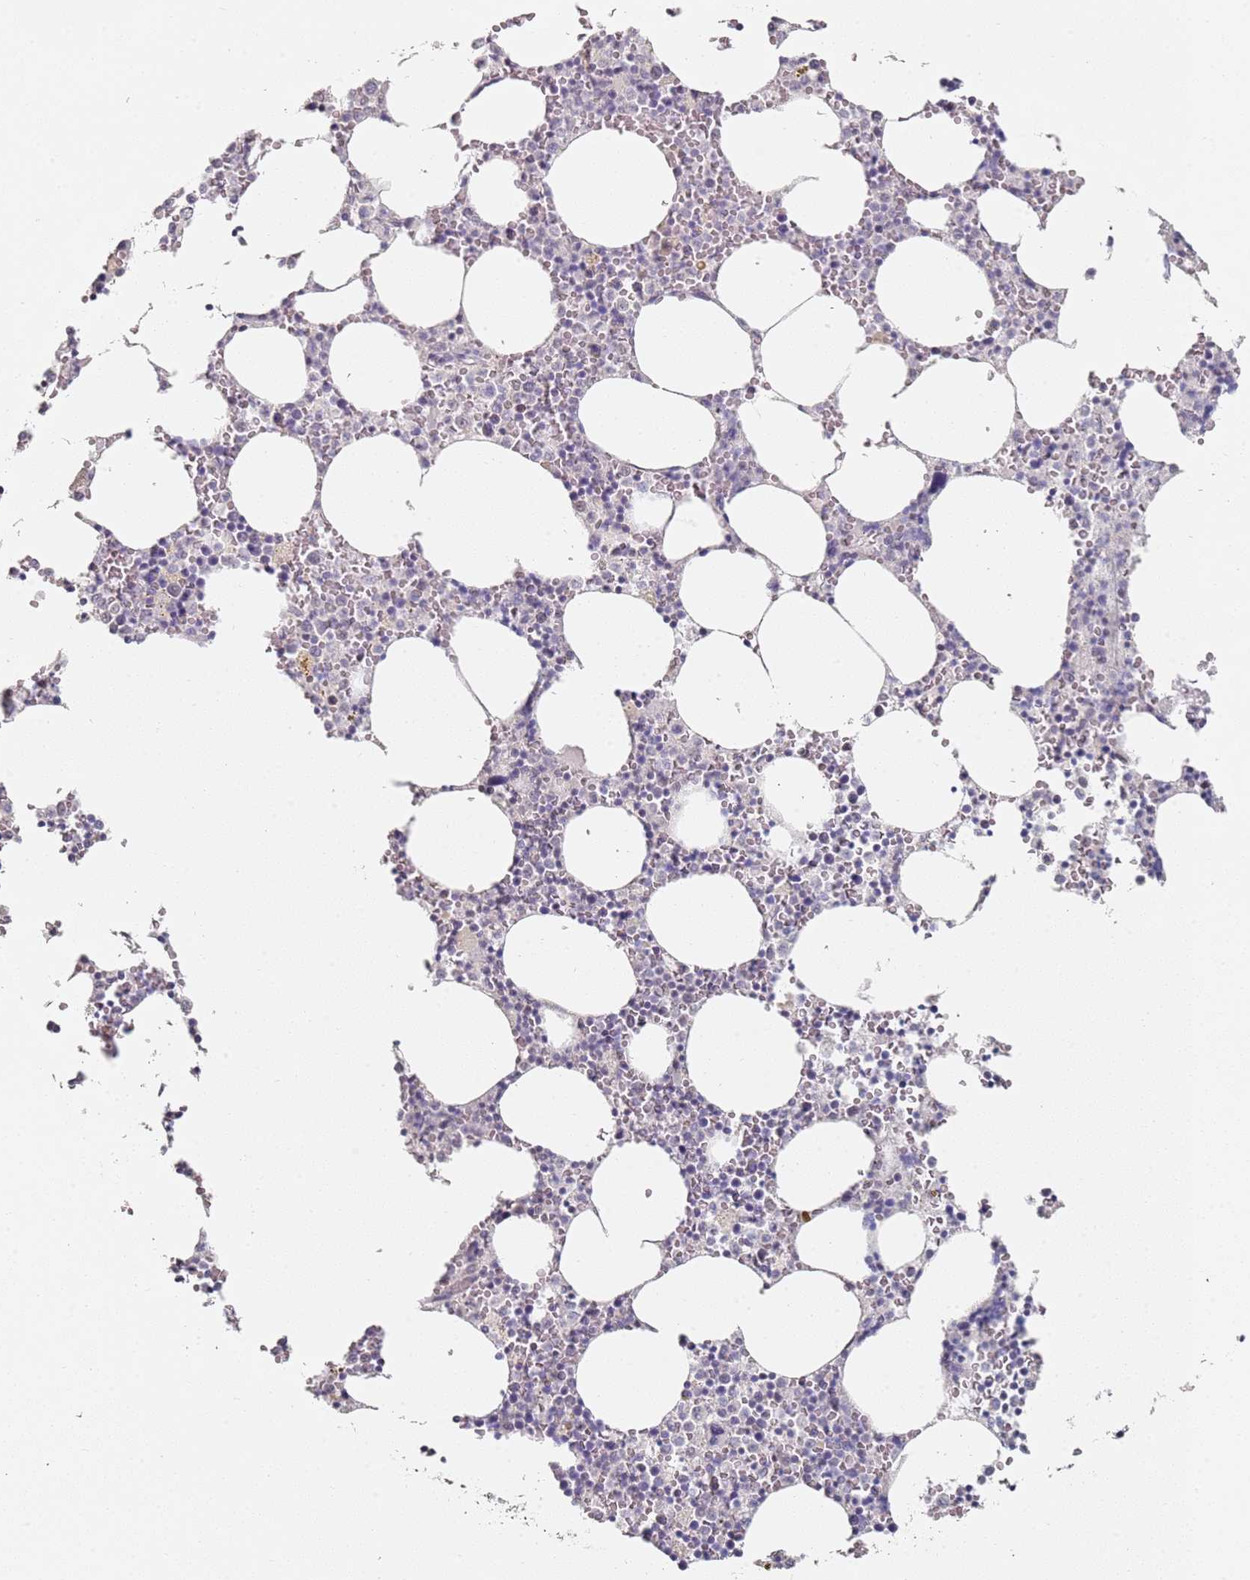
{"staining": {"intensity": "negative", "quantity": "none", "location": "none"}, "tissue": "bone marrow", "cell_type": "Hematopoietic cells", "image_type": "normal", "snomed": [{"axis": "morphology", "description": "Normal tissue, NOS"}, {"axis": "topography", "description": "Bone marrow"}], "caption": "Benign bone marrow was stained to show a protein in brown. There is no significant expression in hematopoietic cells. (Stains: DAB immunohistochemistry (IHC) with hematoxylin counter stain, Microscopy: brightfield microscopy at high magnification).", "gene": "DNAH11", "patient": {"sex": "female", "age": 64}}